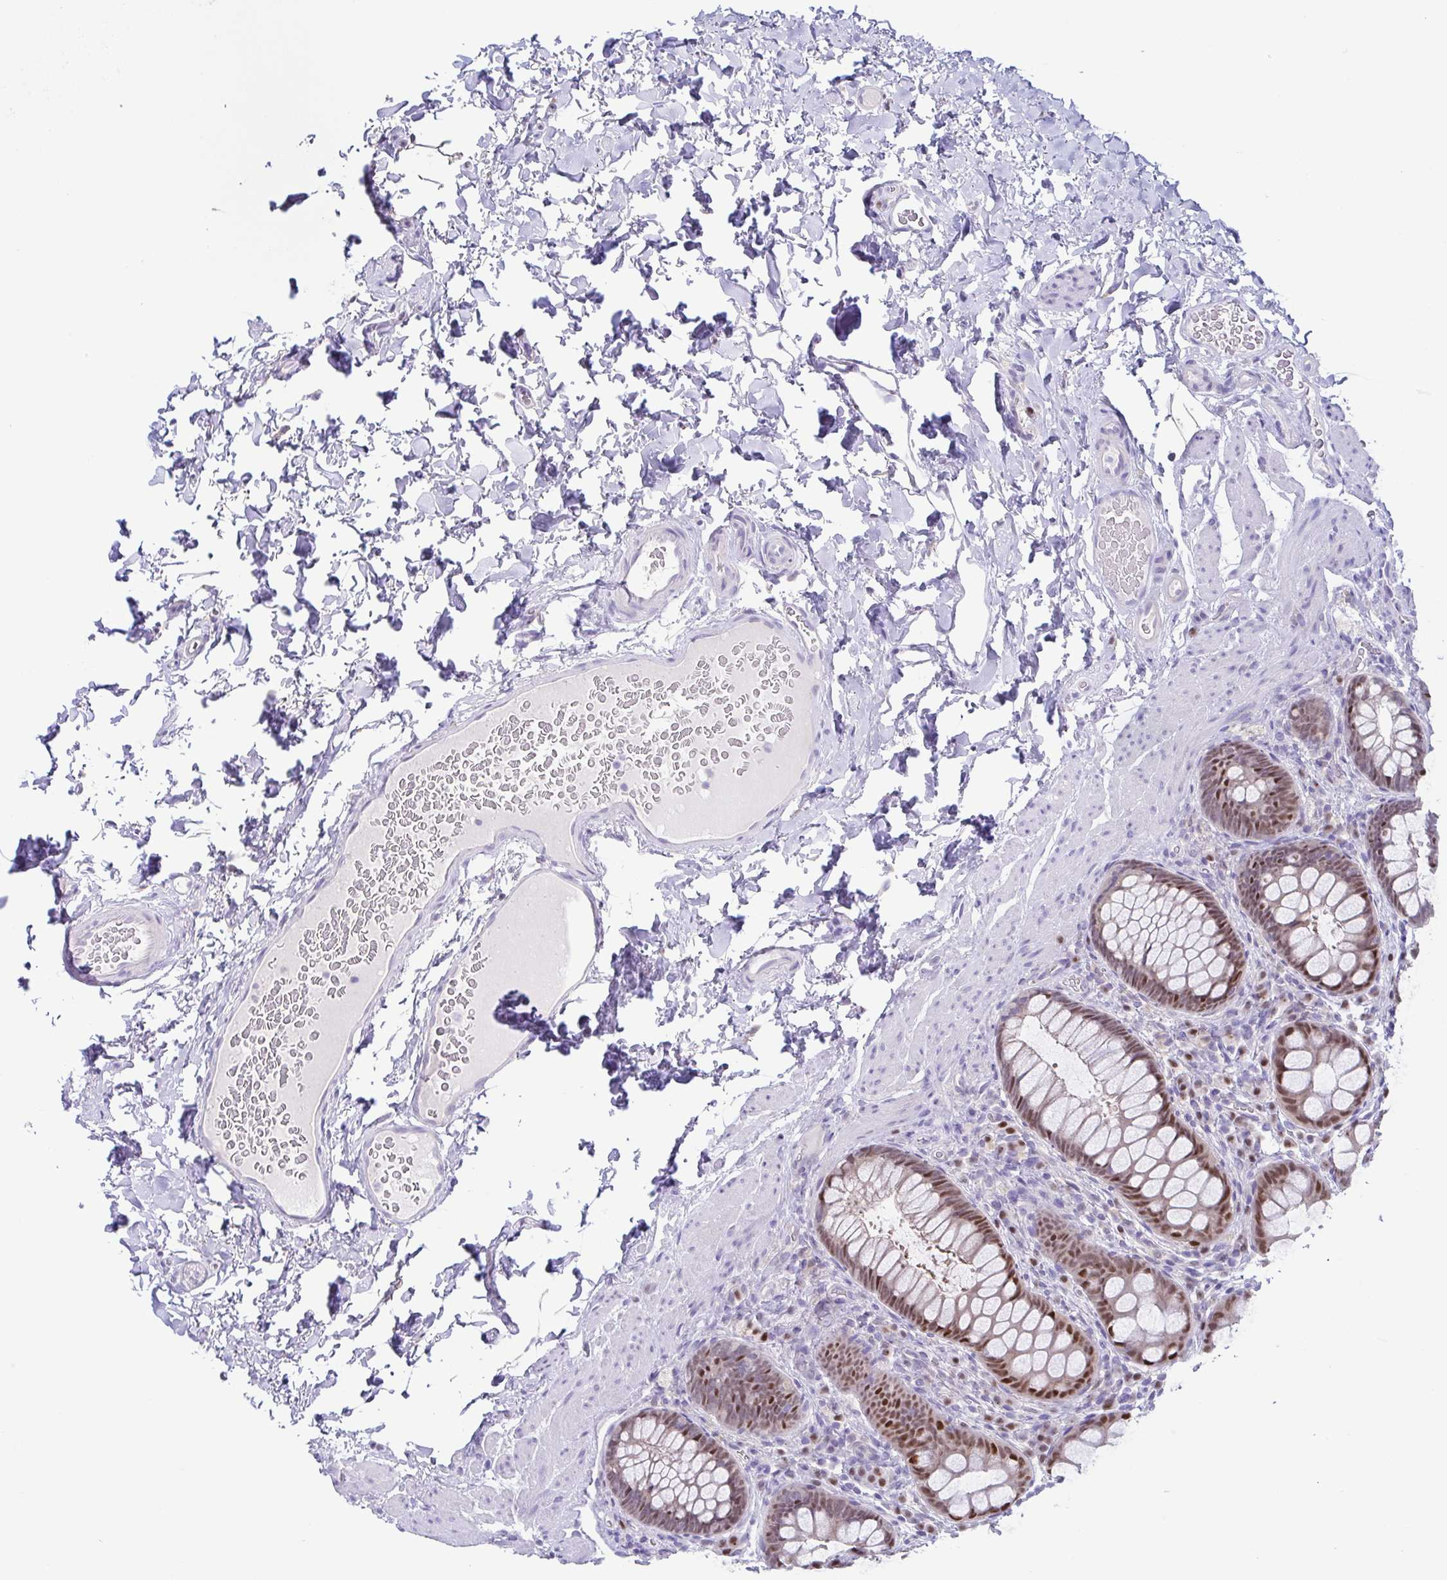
{"staining": {"intensity": "moderate", "quantity": ">75%", "location": "nuclear"}, "tissue": "rectum", "cell_type": "Glandular cells", "image_type": "normal", "snomed": [{"axis": "morphology", "description": "Normal tissue, NOS"}, {"axis": "topography", "description": "Rectum"}], "caption": "The image displays staining of unremarkable rectum, revealing moderate nuclear protein positivity (brown color) within glandular cells.", "gene": "UBE2Q1", "patient": {"sex": "female", "age": 69}}